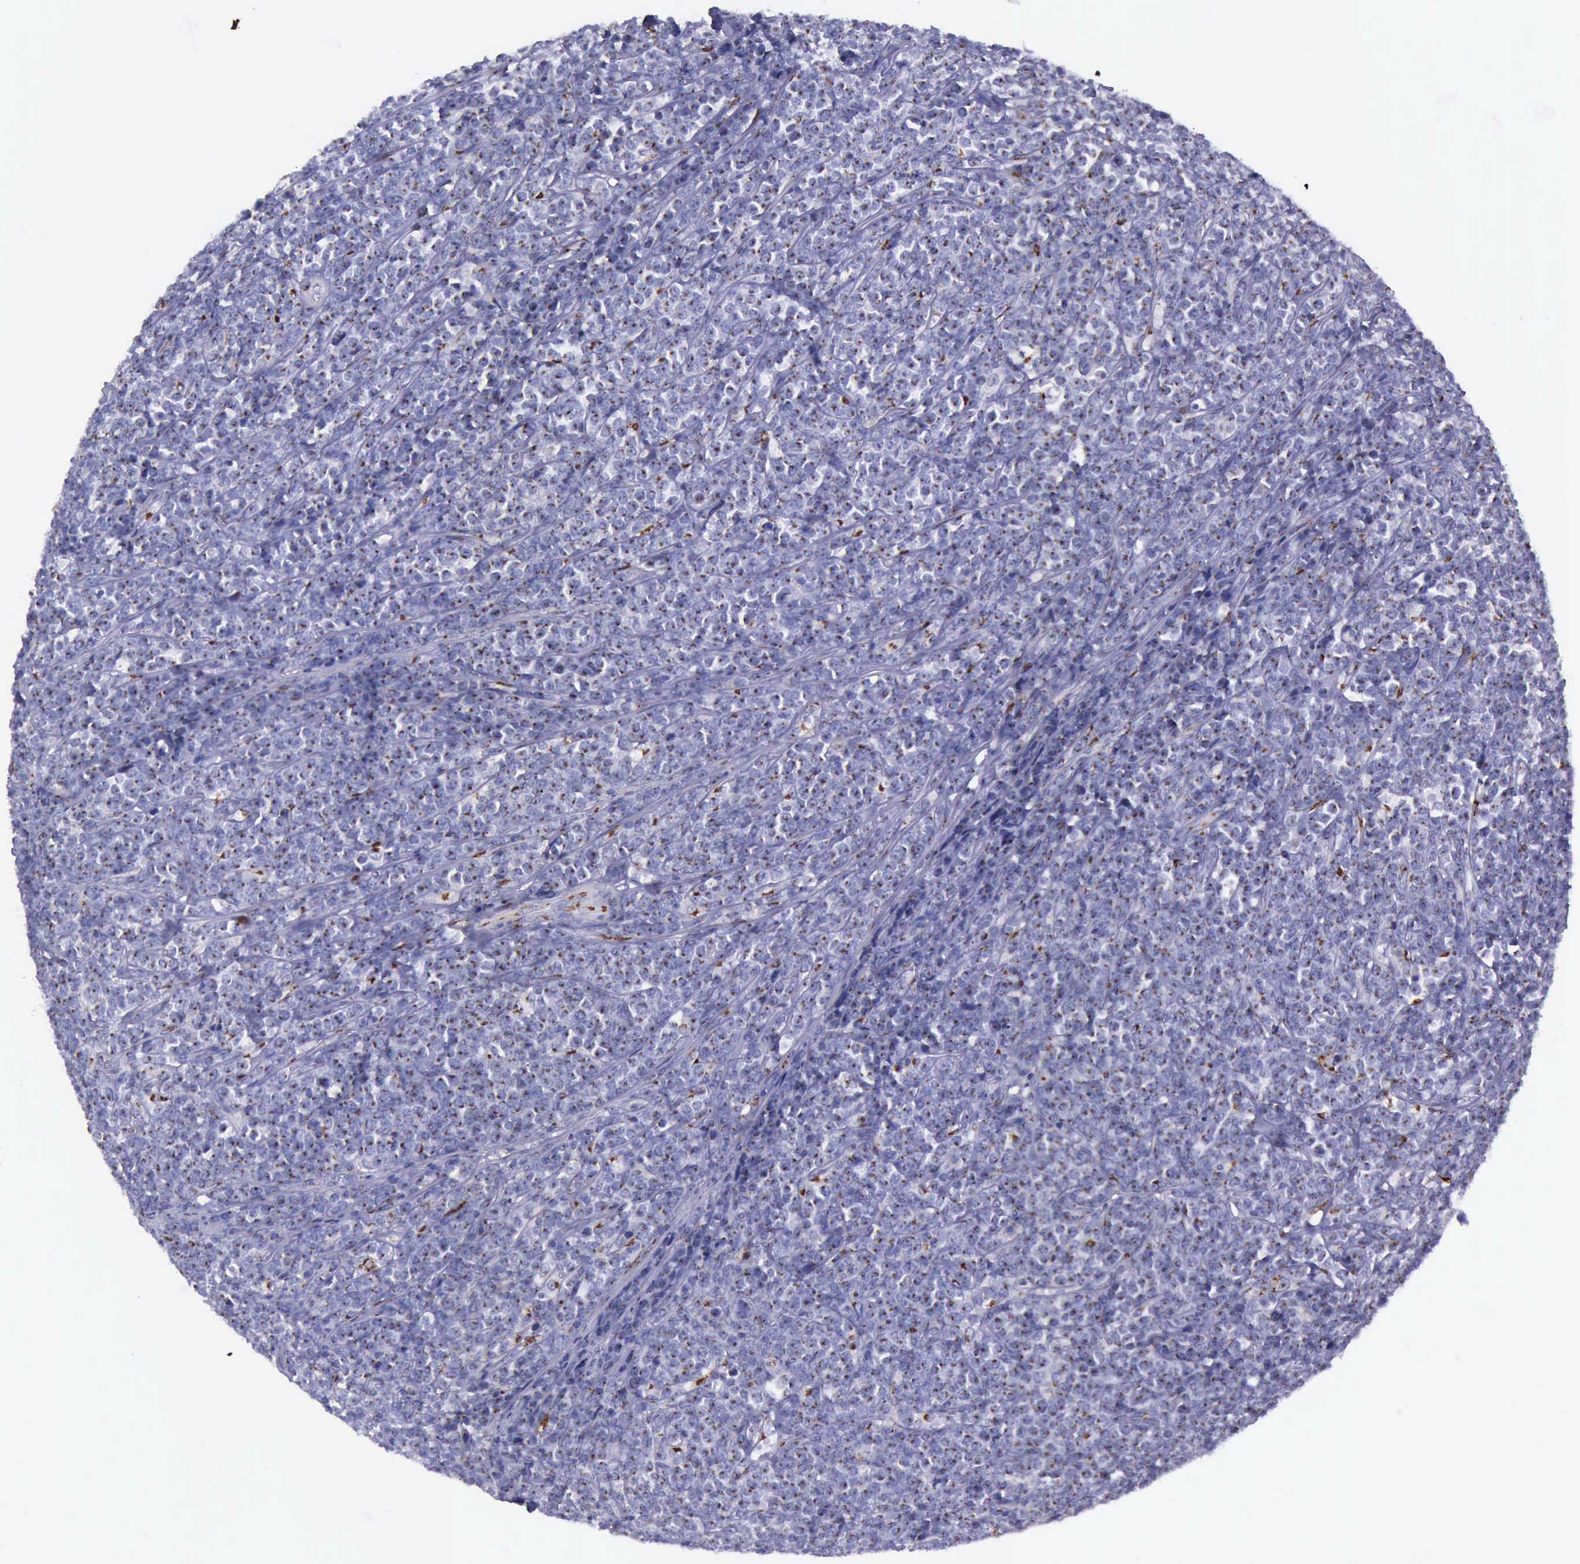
{"staining": {"intensity": "strong", "quantity": ">75%", "location": "cytoplasmic/membranous"}, "tissue": "lymphoma", "cell_type": "Tumor cells", "image_type": "cancer", "snomed": [{"axis": "morphology", "description": "Malignant lymphoma, non-Hodgkin's type, High grade"}, {"axis": "topography", "description": "Small intestine"}, {"axis": "topography", "description": "Colon"}], "caption": "High-grade malignant lymphoma, non-Hodgkin's type was stained to show a protein in brown. There is high levels of strong cytoplasmic/membranous positivity in approximately >75% of tumor cells.", "gene": "GOLGA5", "patient": {"sex": "male", "age": 8}}